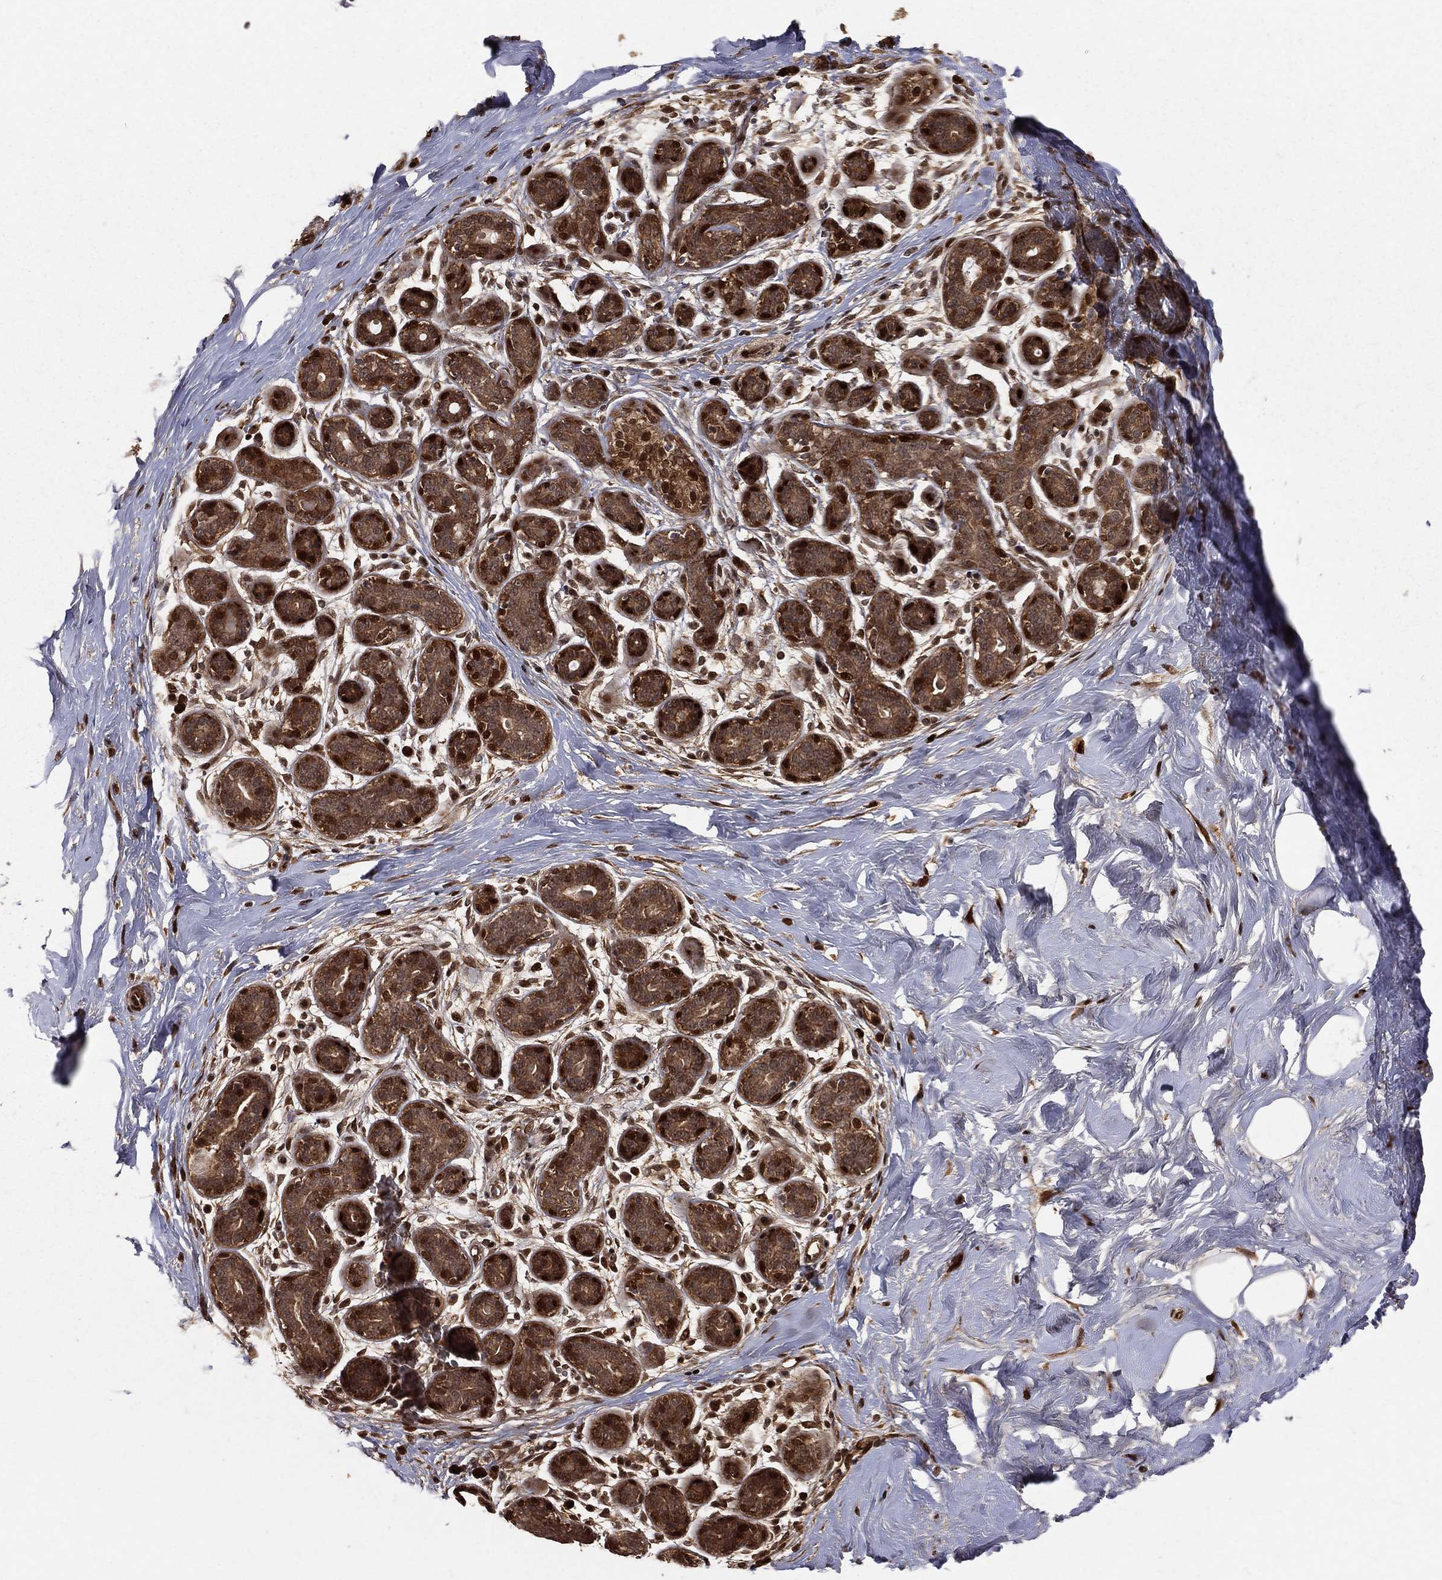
{"staining": {"intensity": "moderate", "quantity": ">75%", "location": "cytoplasmic/membranous"}, "tissue": "breast", "cell_type": "Glandular cells", "image_type": "normal", "snomed": [{"axis": "morphology", "description": "Normal tissue, NOS"}, {"axis": "topography", "description": "Breast"}], "caption": "Breast stained for a protein (brown) demonstrates moderate cytoplasmic/membranous positive staining in about >75% of glandular cells.", "gene": "MAPK1", "patient": {"sex": "female", "age": 43}}